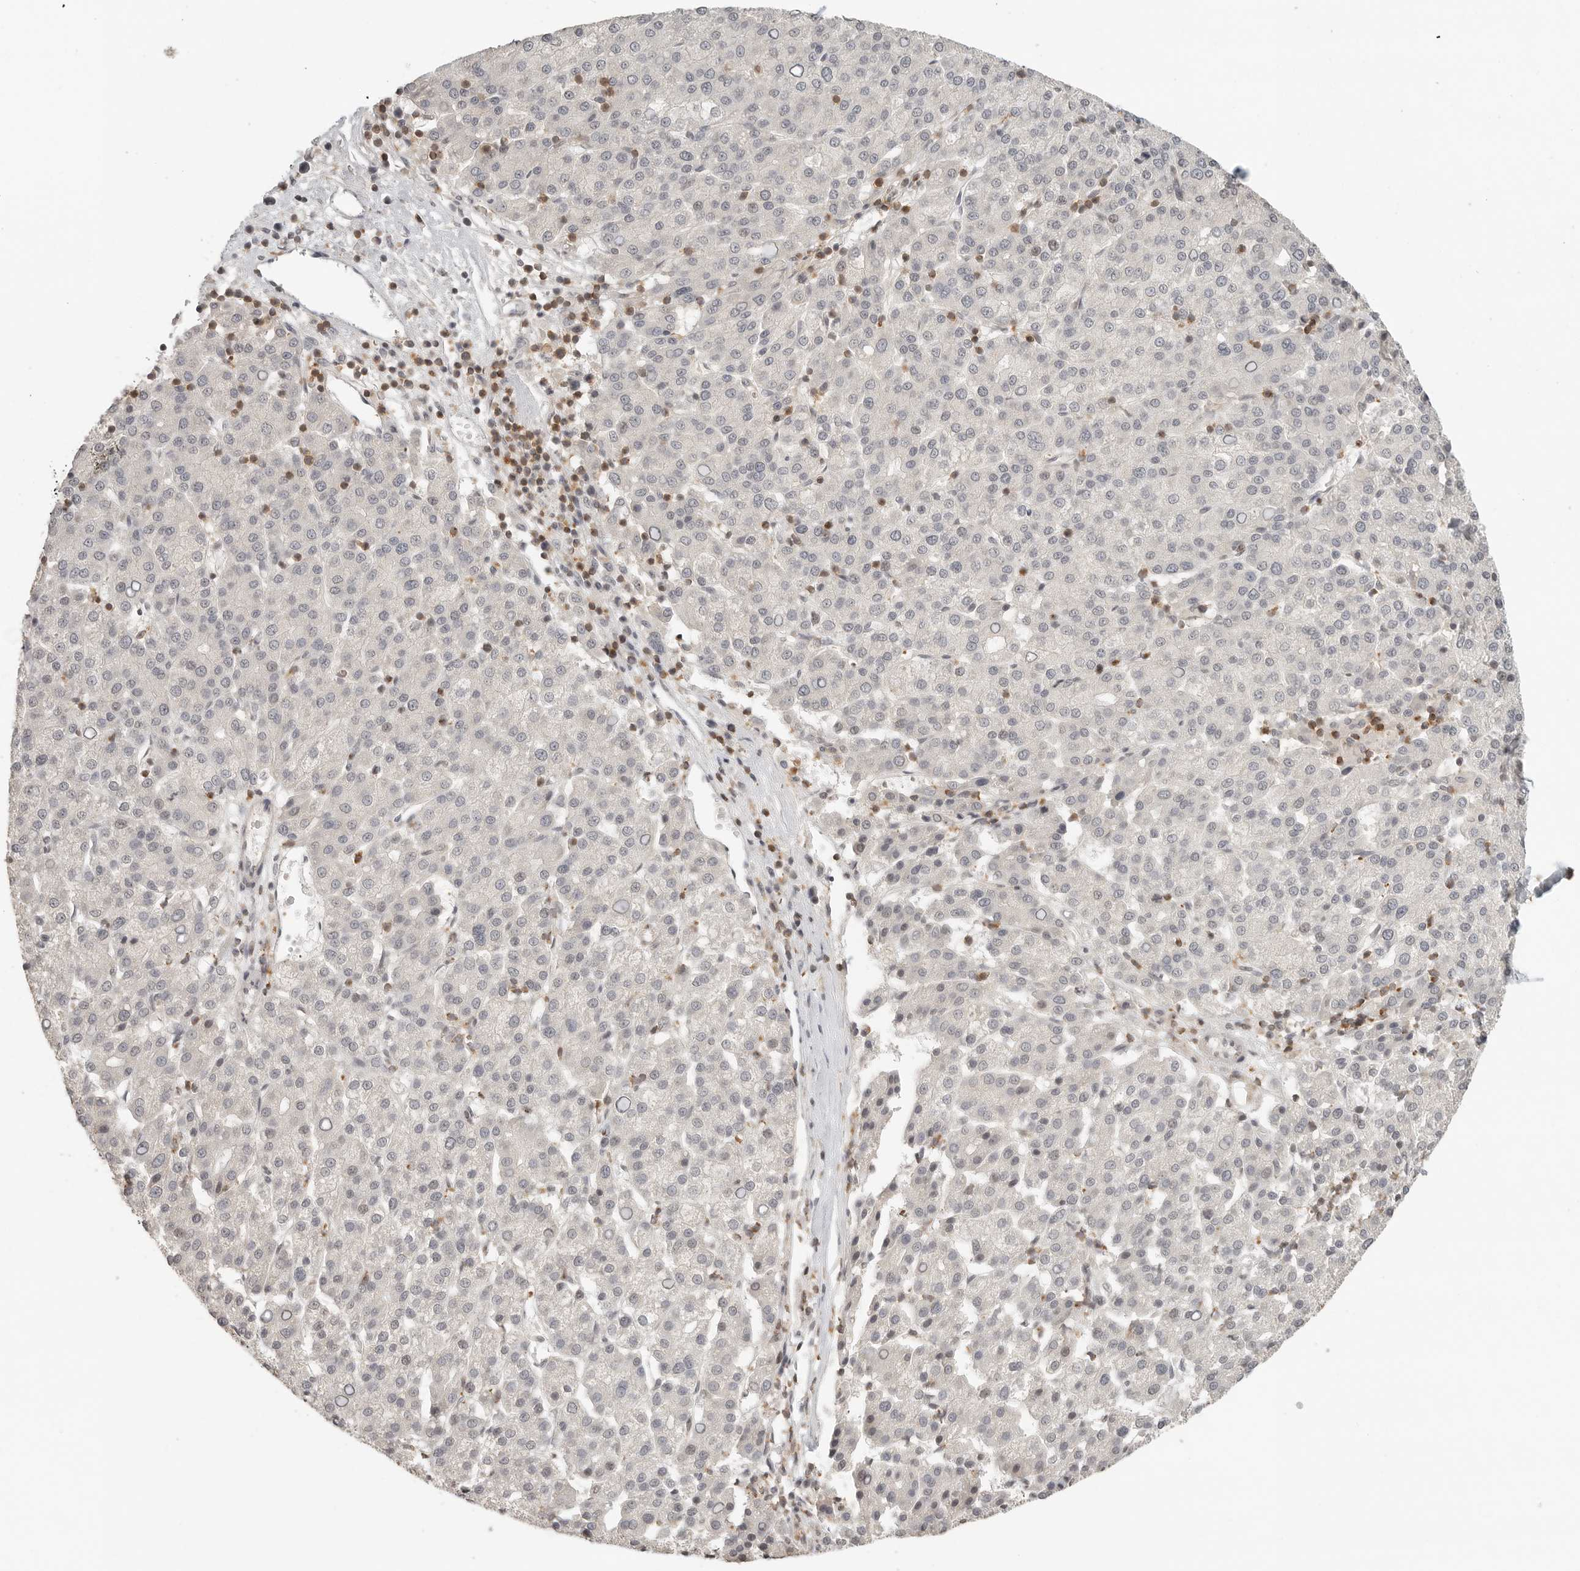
{"staining": {"intensity": "negative", "quantity": "none", "location": "none"}, "tissue": "liver cancer", "cell_type": "Tumor cells", "image_type": "cancer", "snomed": [{"axis": "morphology", "description": "Carcinoma, Hepatocellular, NOS"}, {"axis": "topography", "description": "Liver"}], "caption": "Immunohistochemistry histopathology image of liver cancer stained for a protein (brown), which reveals no expression in tumor cells.", "gene": "SH3KBP1", "patient": {"sex": "female", "age": 58}}